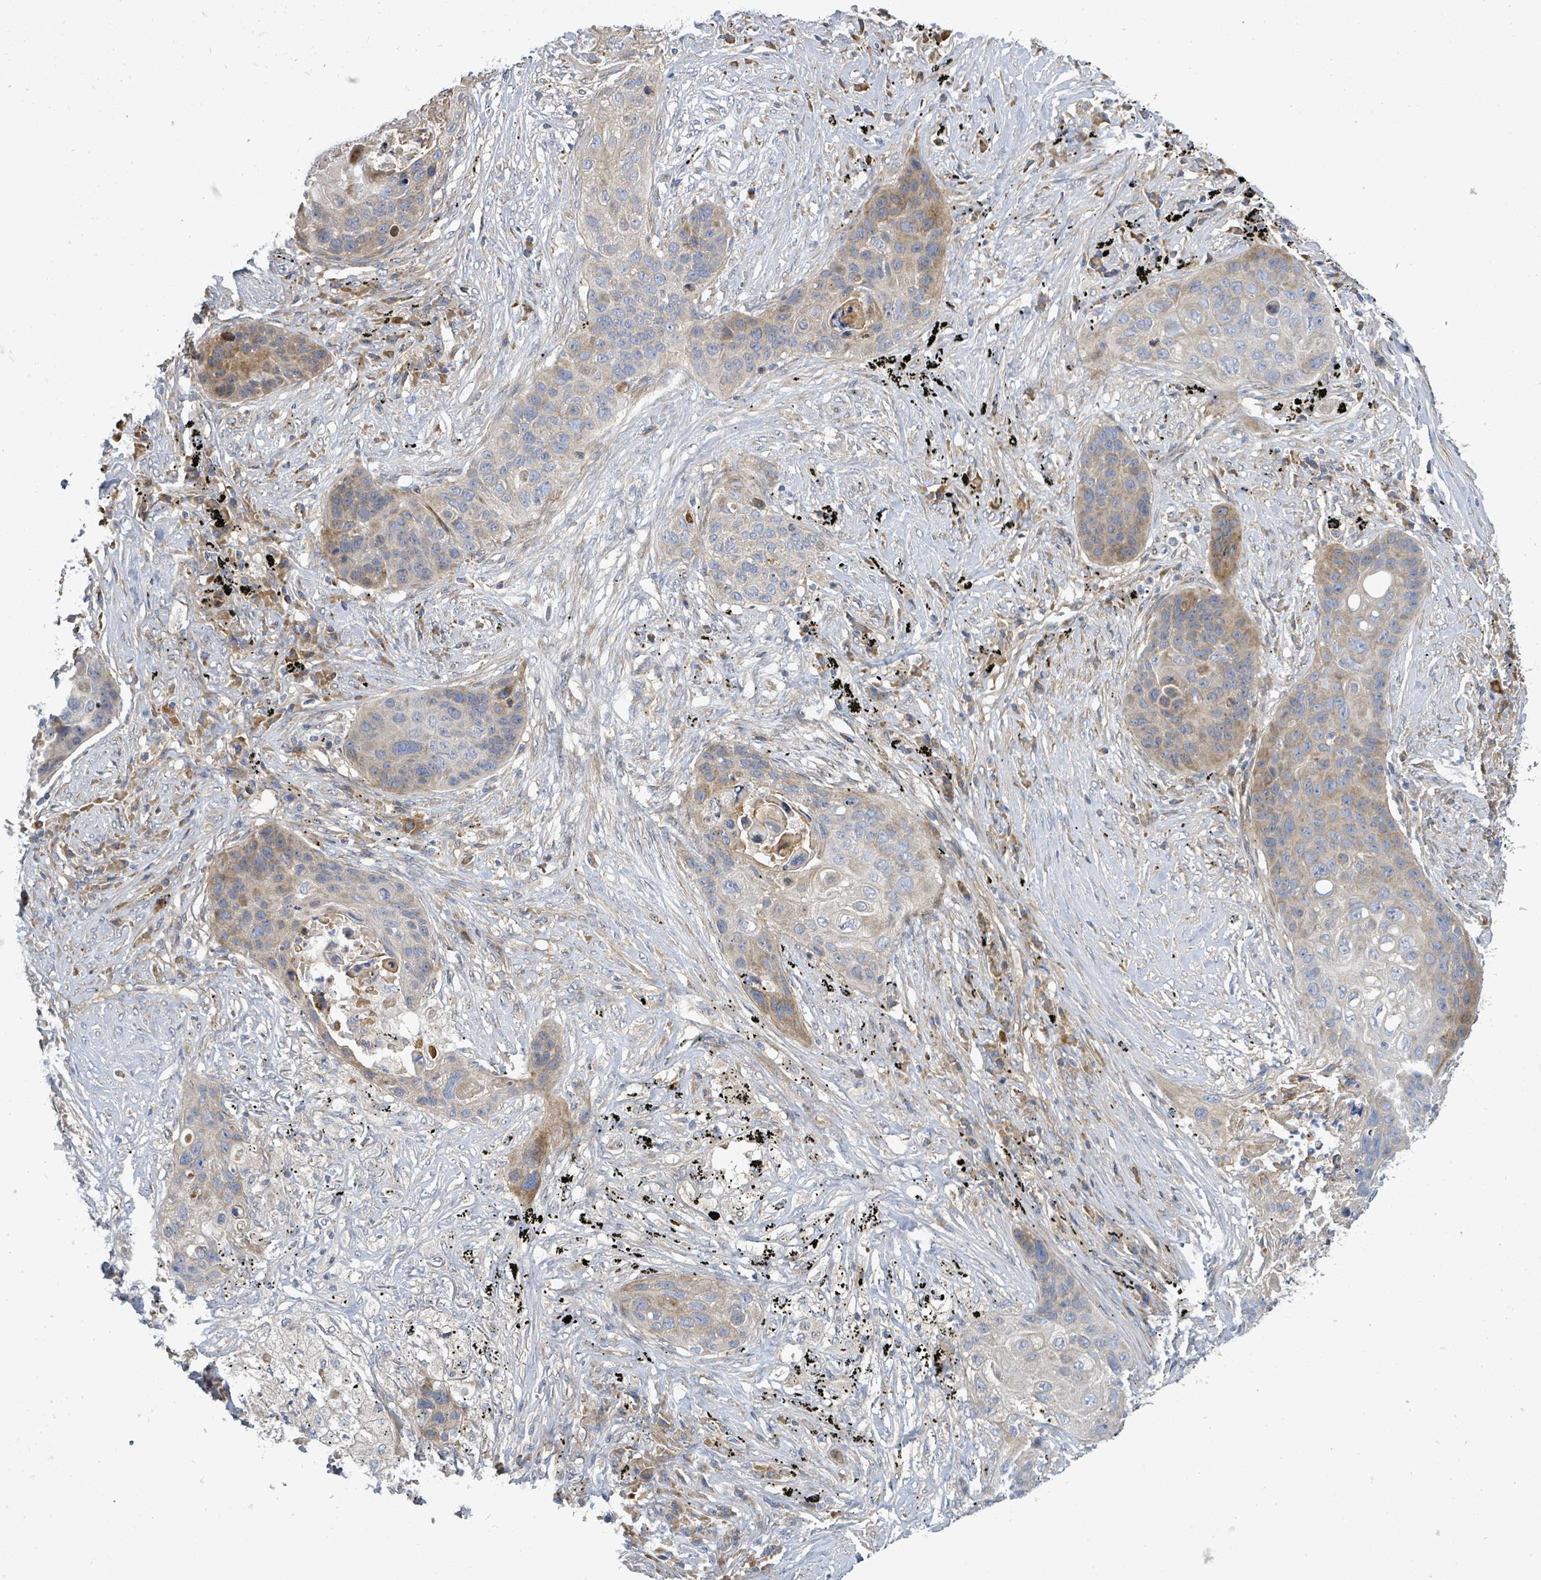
{"staining": {"intensity": "moderate", "quantity": "<25%", "location": "cytoplasmic/membranous"}, "tissue": "lung cancer", "cell_type": "Tumor cells", "image_type": "cancer", "snomed": [{"axis": "morphology", "description": "Squamous cell carcinoma, NOS"}, {"axis": "topography", "description": "Lung"}], "caption": "Protein expression analysis of human lung squamous cell carcinoma reveals moderate cytoplasmic/membranous staining in approximately <25% of tumor cells.", "gene": "CFAP210", "patient": {"sex": "female", "age": 63}}